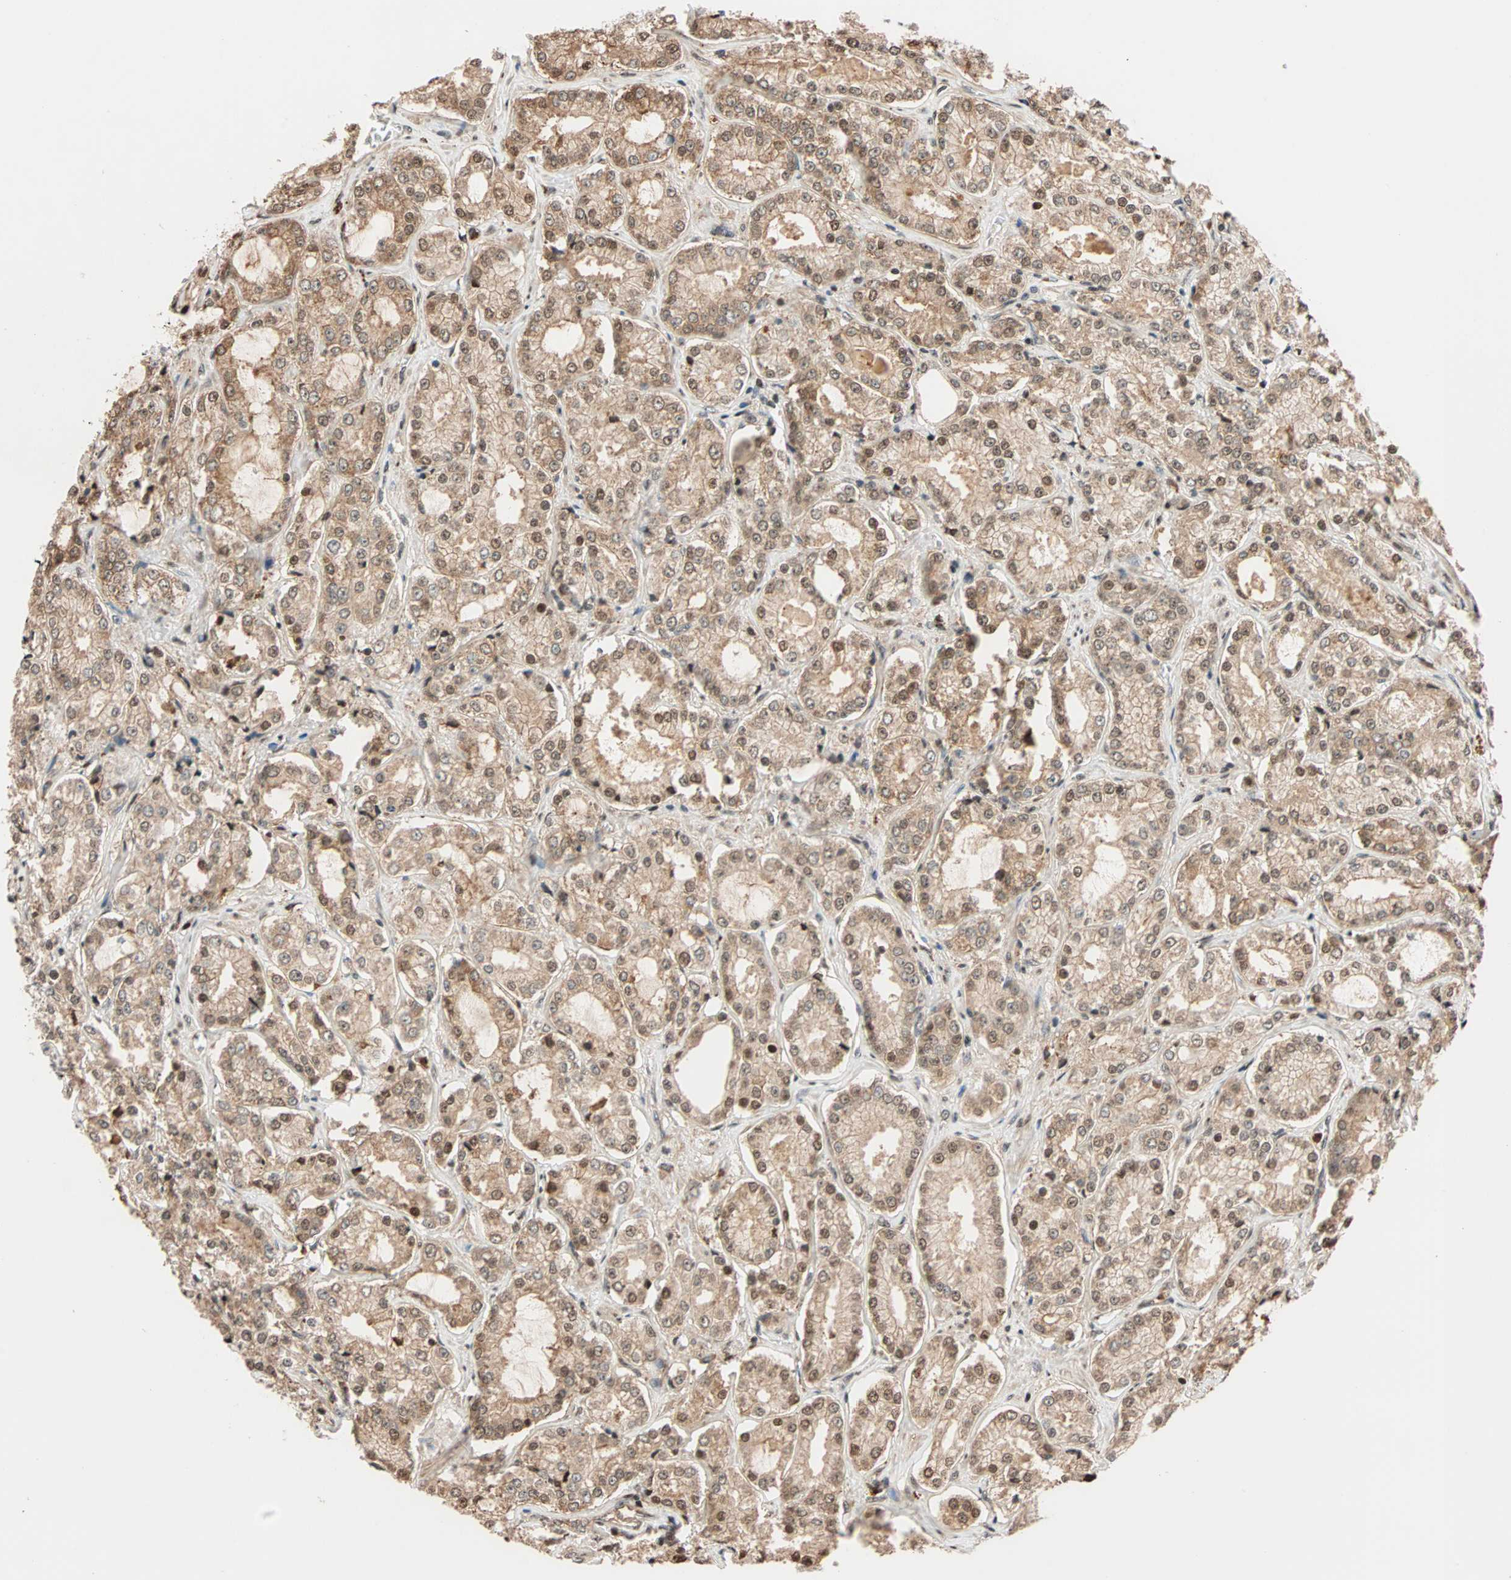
{"staining": {"intensity": "moderate", "quantity": ">75%", "location": "cytoplasmic/membranous,nuclear"}, "tissue": "prostate cancer", "cell_type": "Tumor cells", "image_type": "cancer", "snomed": [{"axis": "morphology", "description": "Adenocarcinoma, High grade"}, {"axis": "topography", "description": "Prostate"}], "caption": "A photomicrograph of human prostate high-grade adenocarcinoma stained for a protein displays moderate cytoplasmic/membranous and nuclear brown staining in tumor cells. (DAB IHC, brown staining for protein, blue staining for nuclei).", "gene": "HECW1", "patient": {"sex": "male", "age": 73}}